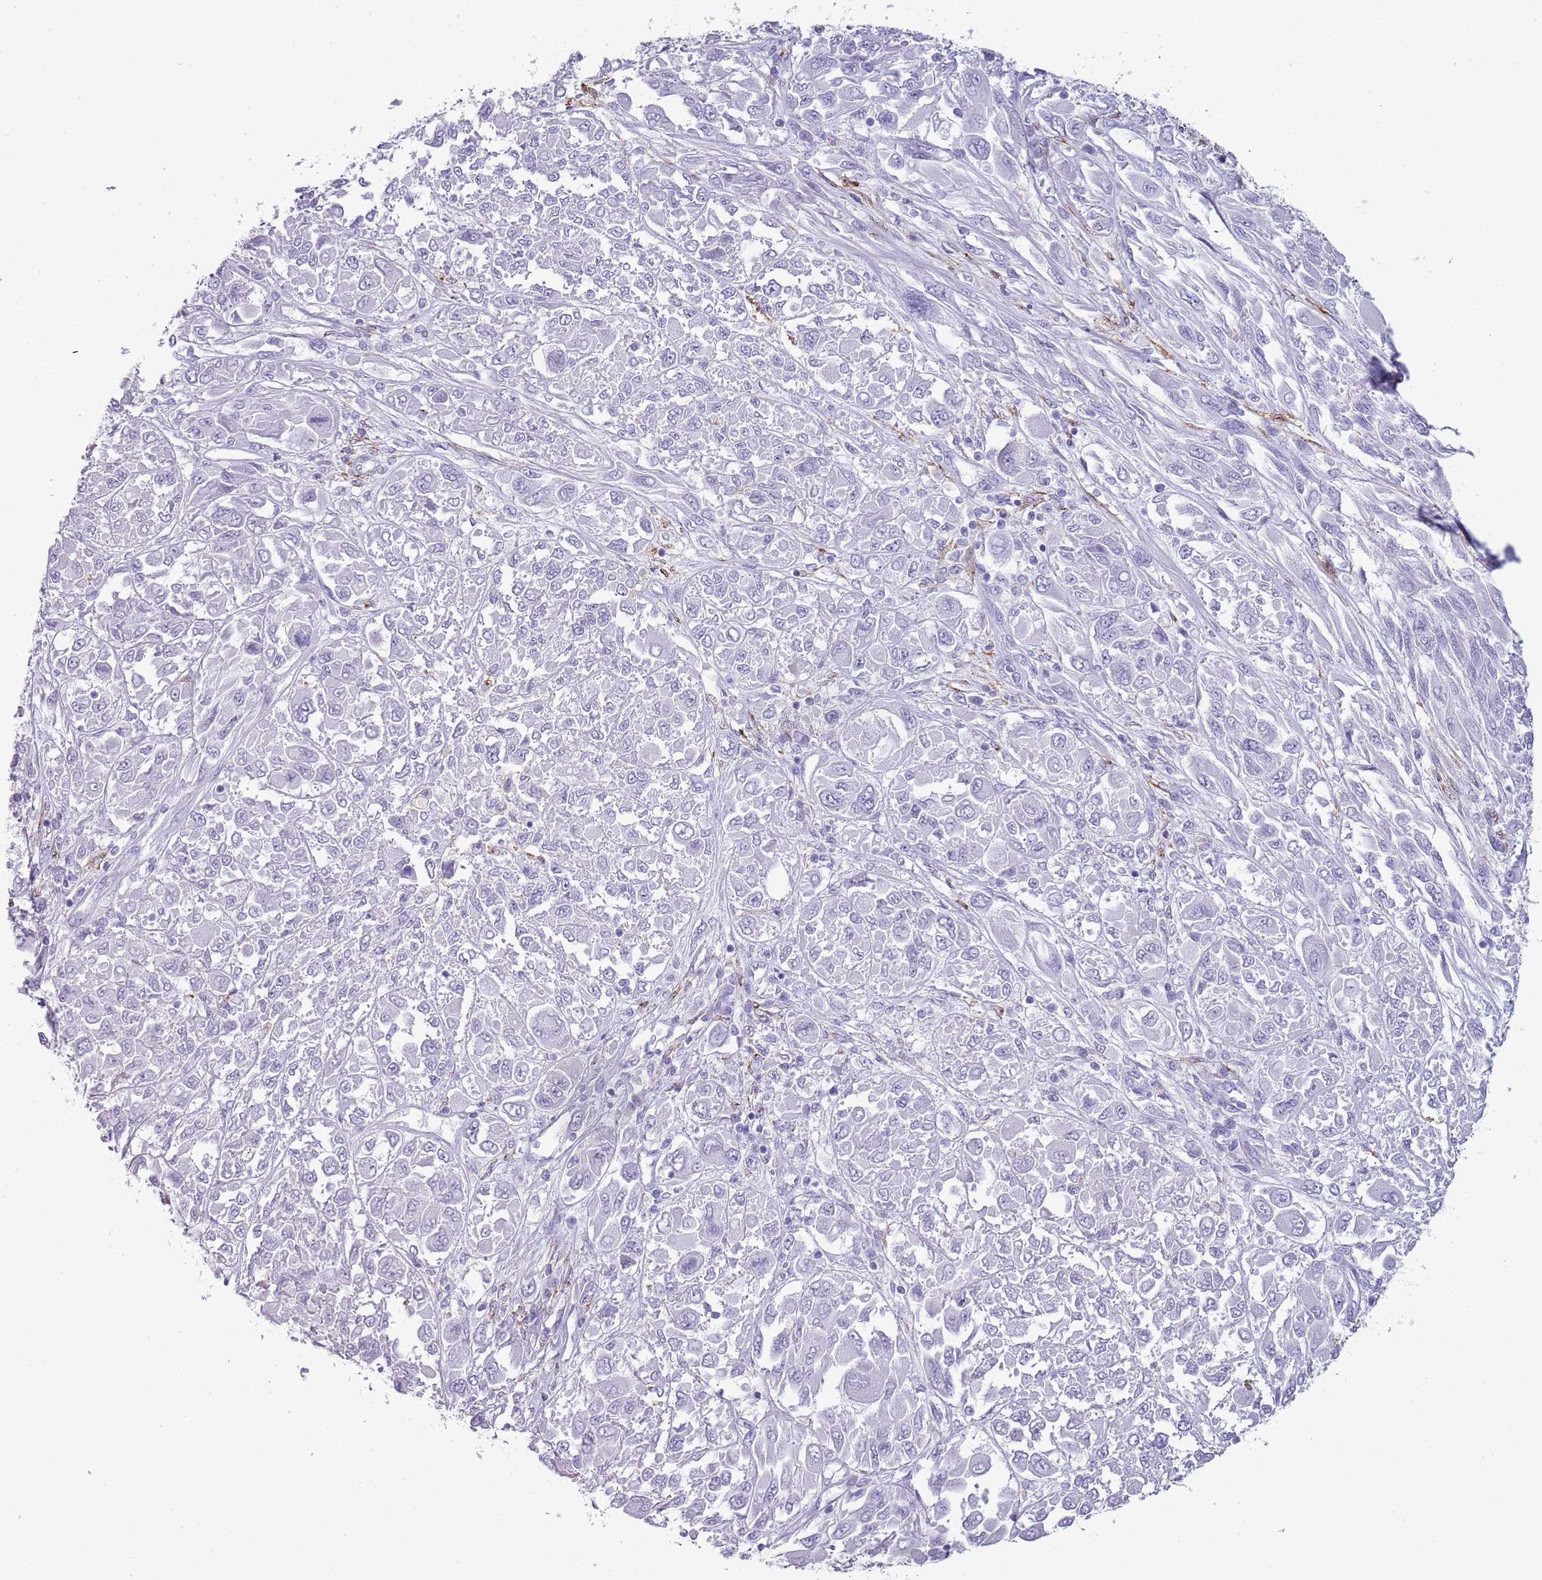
{"staining": {"intensity": "negative", "quantity": "none", "location": "none"}, "tissue": "melanoma", "cell_type": "Tumor cells", "image_type": "cancer", "snomed": [{"axis": "morphology", "description": "Malignant melanoma, NOS"}, {"axis": "topography", "description": "Skin"}], "caption": "IHC of malignant melanoma exhibits no staining in tumor cells. (DAB (3,3'-diaminobenzidine) immunohistochemistry (IHC) with hematoxylin counter stain).", "gene": "COLEC12", "patient": {"sex": "female", "age": 91}}